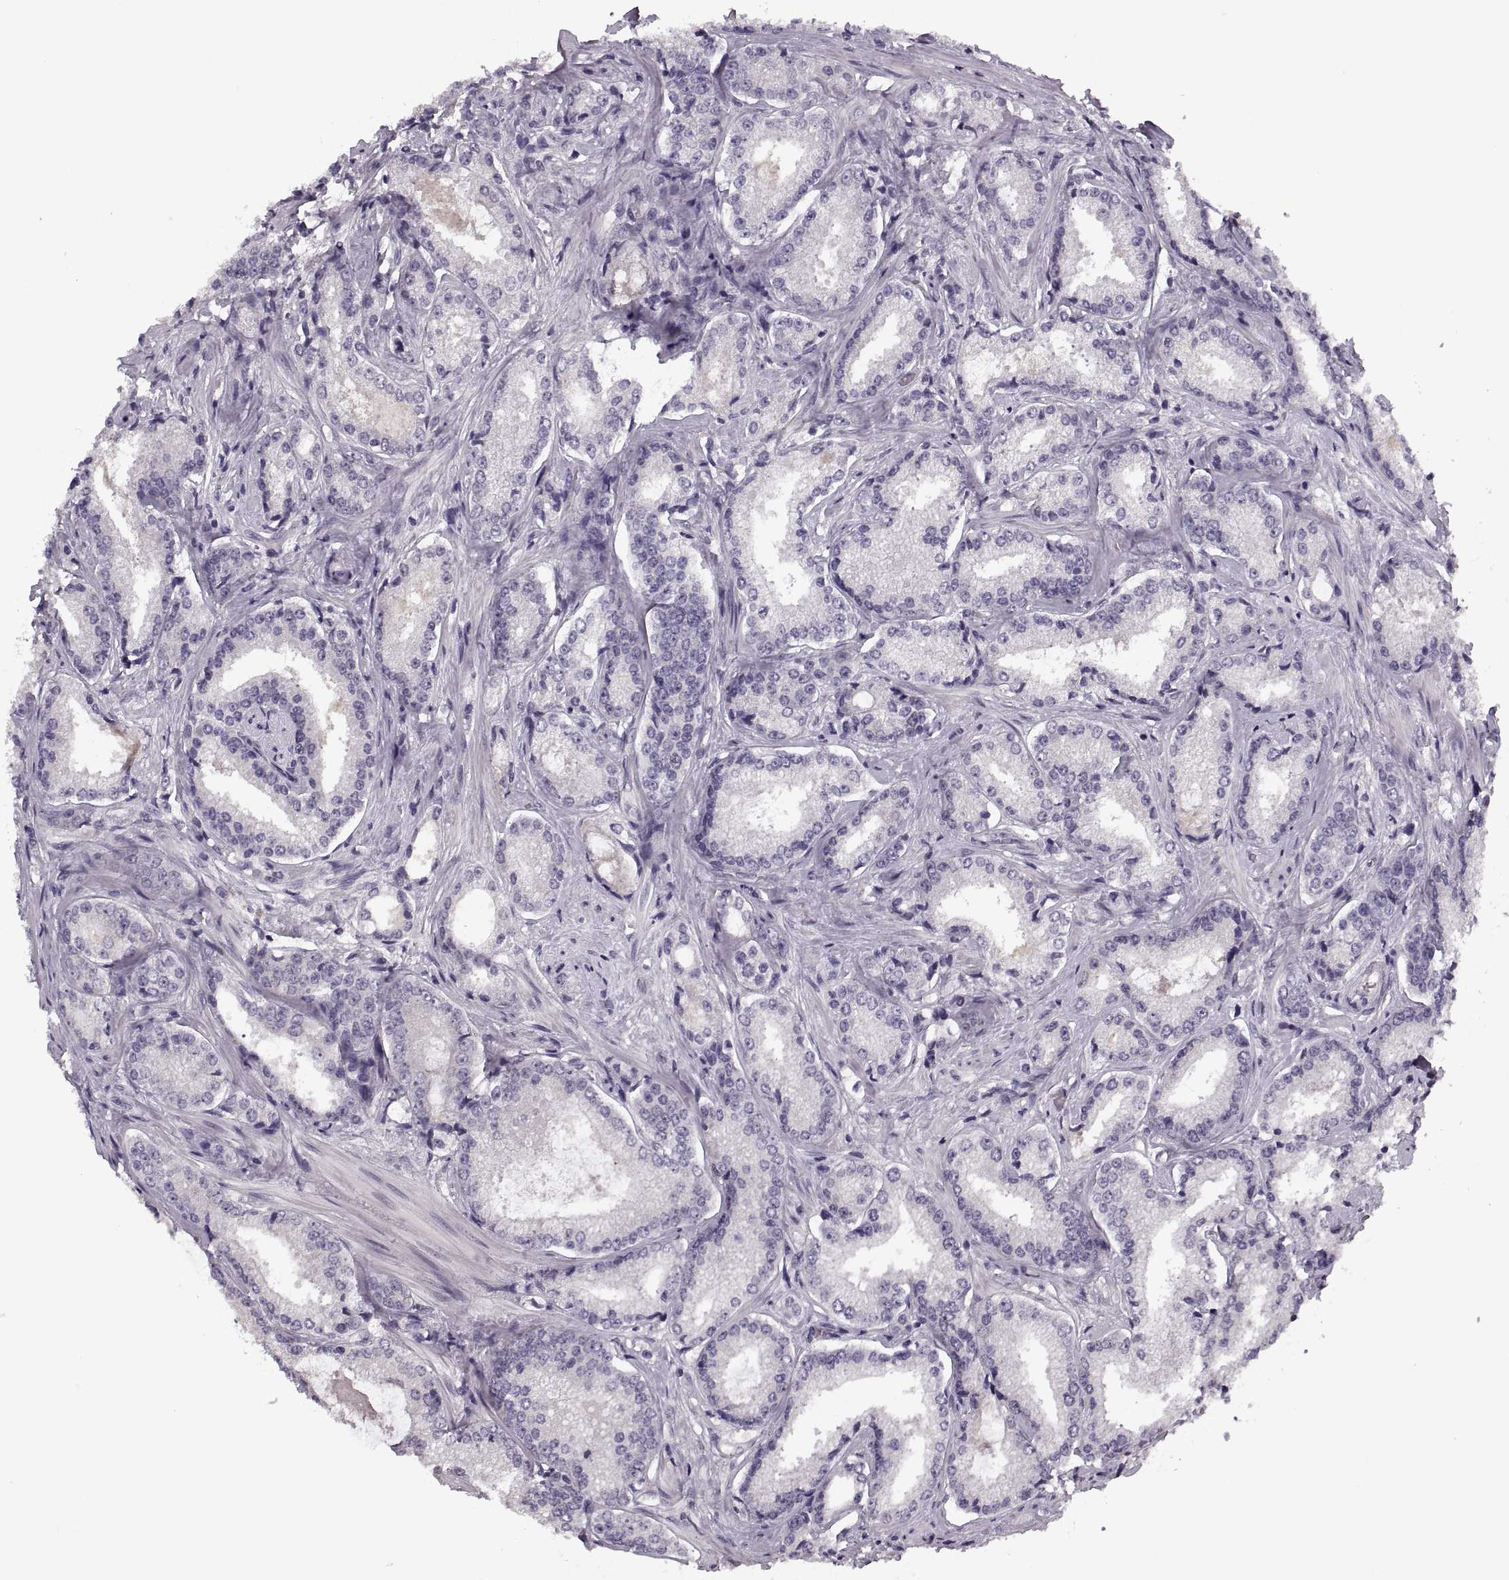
{"staining": {"intensity": "negative", "quantity": "none", "location": "none"}, "tissue": "prostate cancer", "cell_type": "Tumor cells", "image_type": "cancer", "snomed": [{"axis": "morphology", "description": "Adenocarcinoma, Low grade"}, {"axis": "topography", "description": "Prostate"}], "caption": "Protein analysis of adenocarcinoma (low-grade) (prostate) reveals no significant positivity in tumor cells.", "gene": "CACNA1F", "patient": {"sex": "male", "age": 56}}